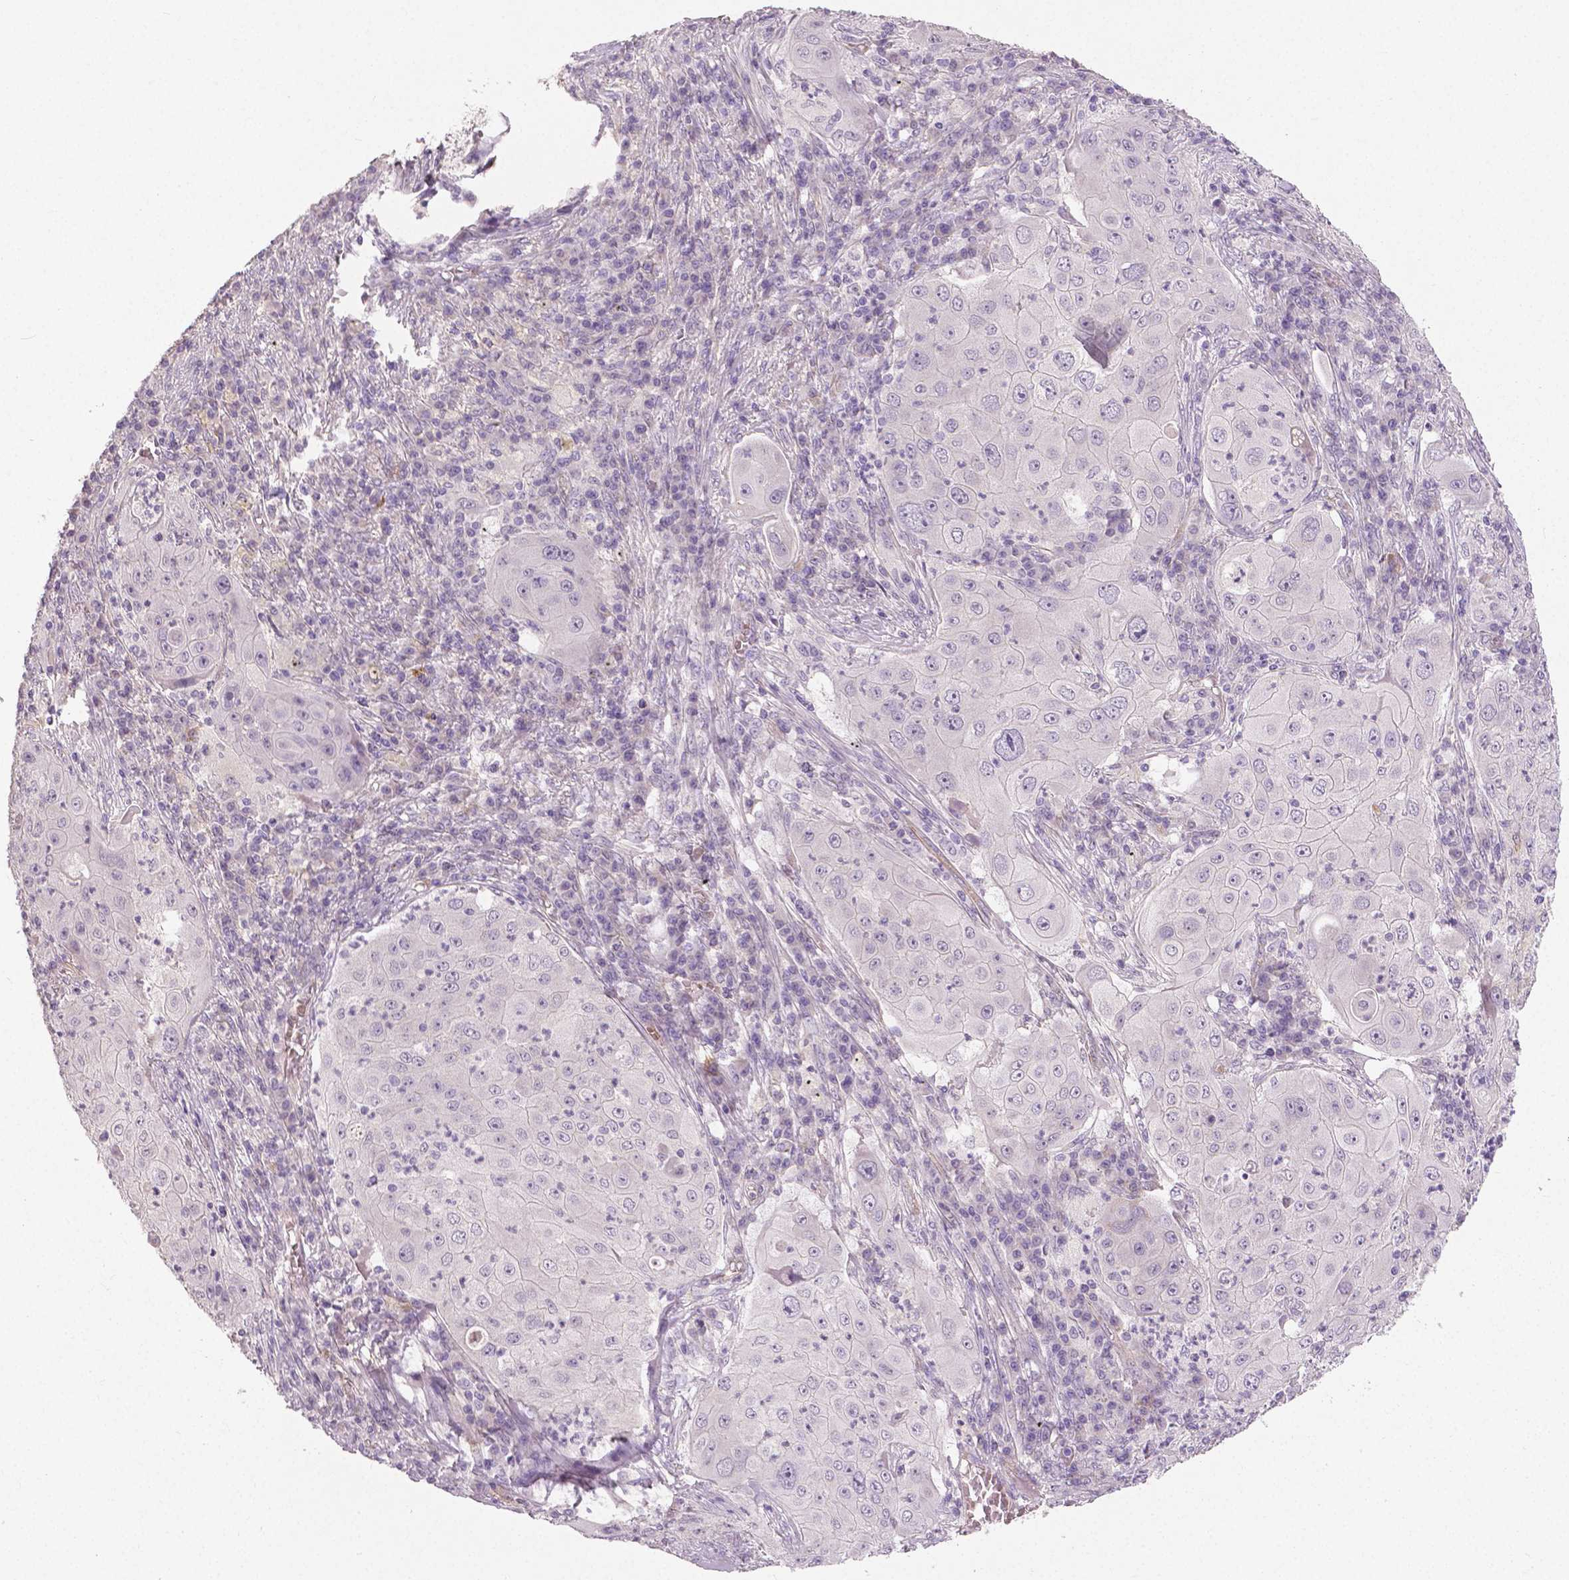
{"staining": {"intensity": "negative", "quantity": "none", "location": "none"}, "tissue": "lung cancer", "cell_type": "Tumor cells", "image_type": "cancer", "snomed": [{"axis": "morphology", "description": "Squamous cell carcinoma, NOS"}, {"axis": "topography", "description": "Lung"}], "caption": "A micrograph of human lung cancer is negative for staining in tumor cells.", "gene": "FLT1", "patient": {"sex": "female", "age": 59}}